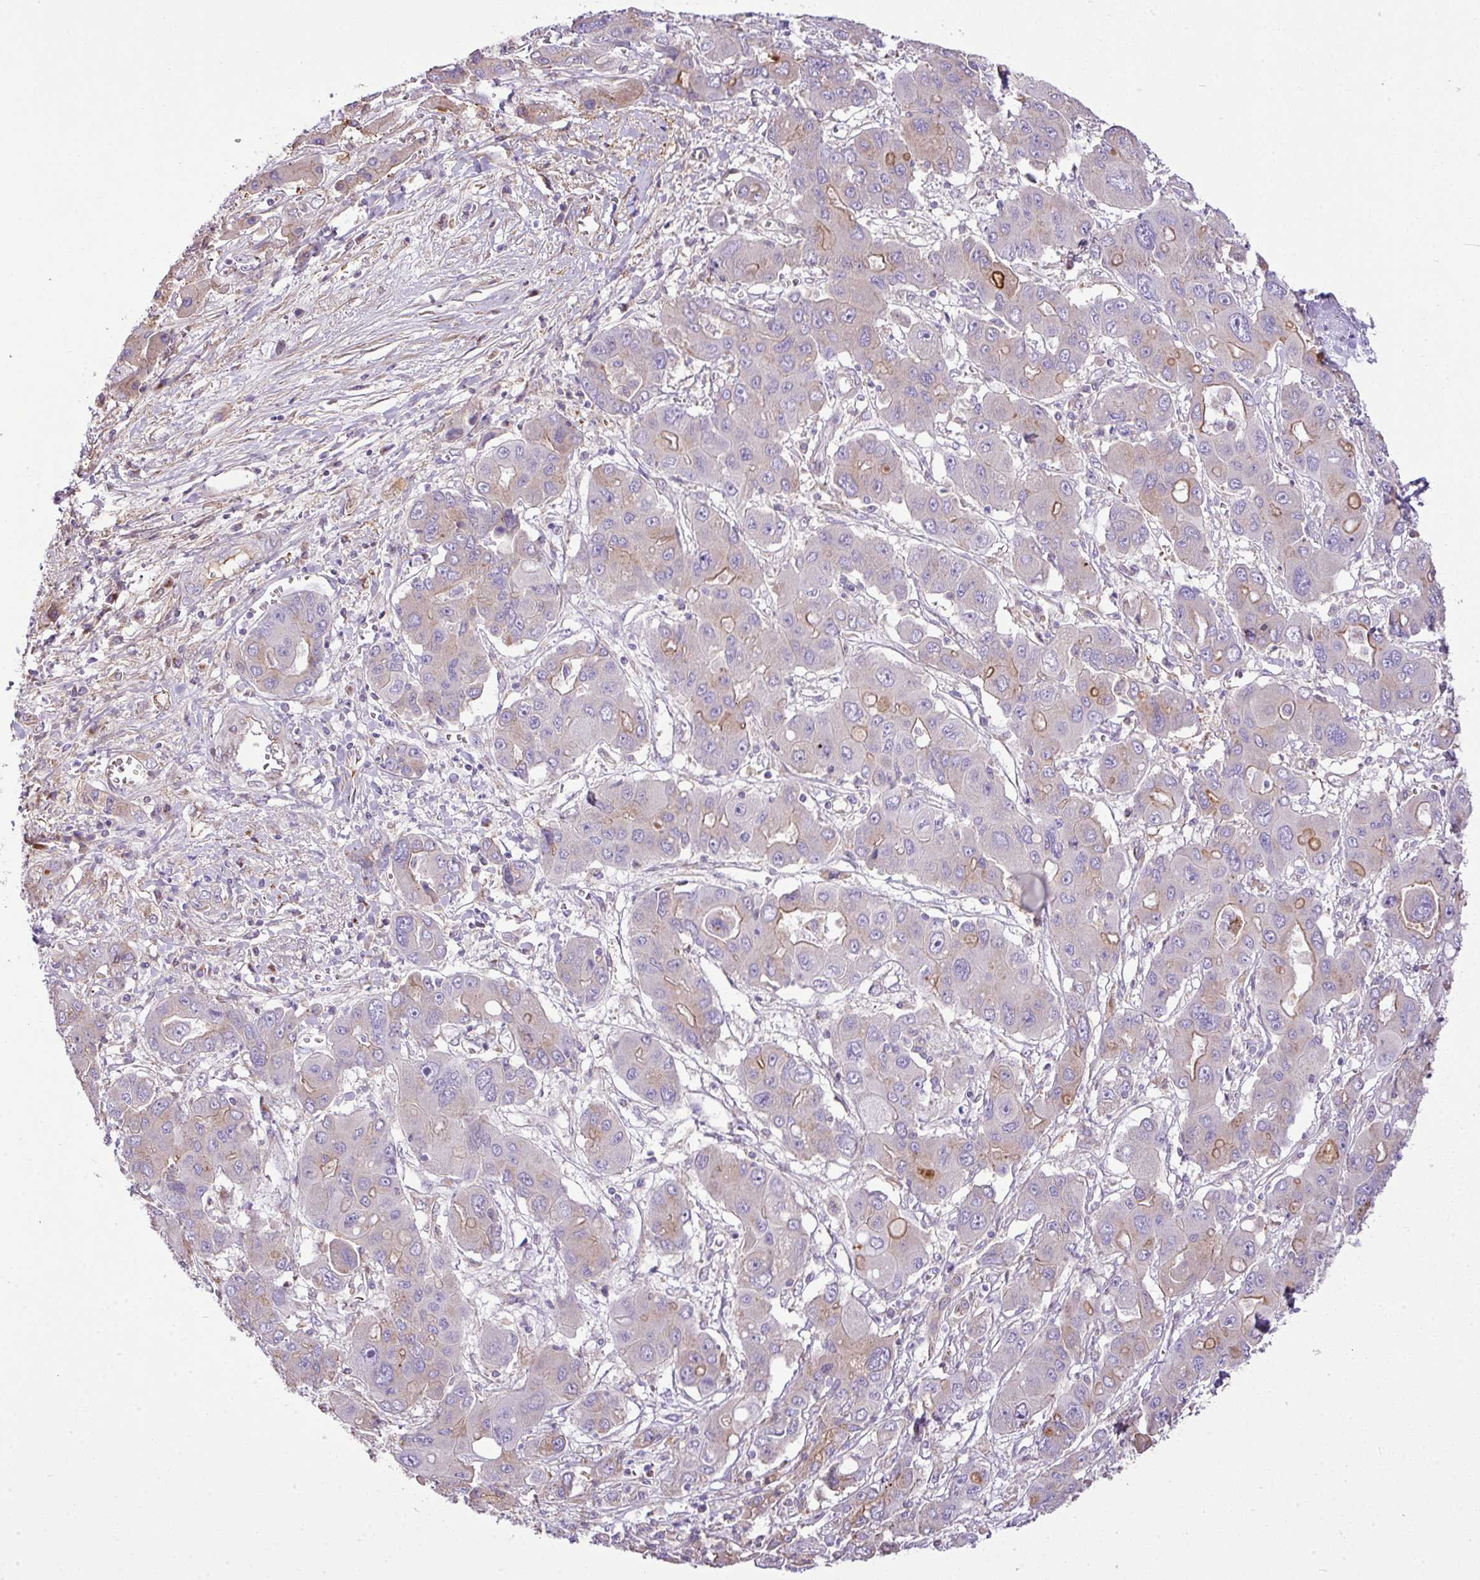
{"staining": {"intensity": "moderate", "quantity": "<25%", "location": "cytoplasmic/membranous"}, "tissue": "liver cancer", "cell_type": "Tumor cells", "image_type": "cancer", "snomed": [{"axis": "morphology", "description": "Cholangiocarcinoma"}, {"axis": "topography", "description": "Liver"}], "caption": "Brown immunohistochemical staining in liver cholangiocarcinoma shows moderate cytoplasmic/membranous expression in approximately <25% of tumor cells.", "gene": "CTXN2", "patient": {"sex": "male", "age": 67}}